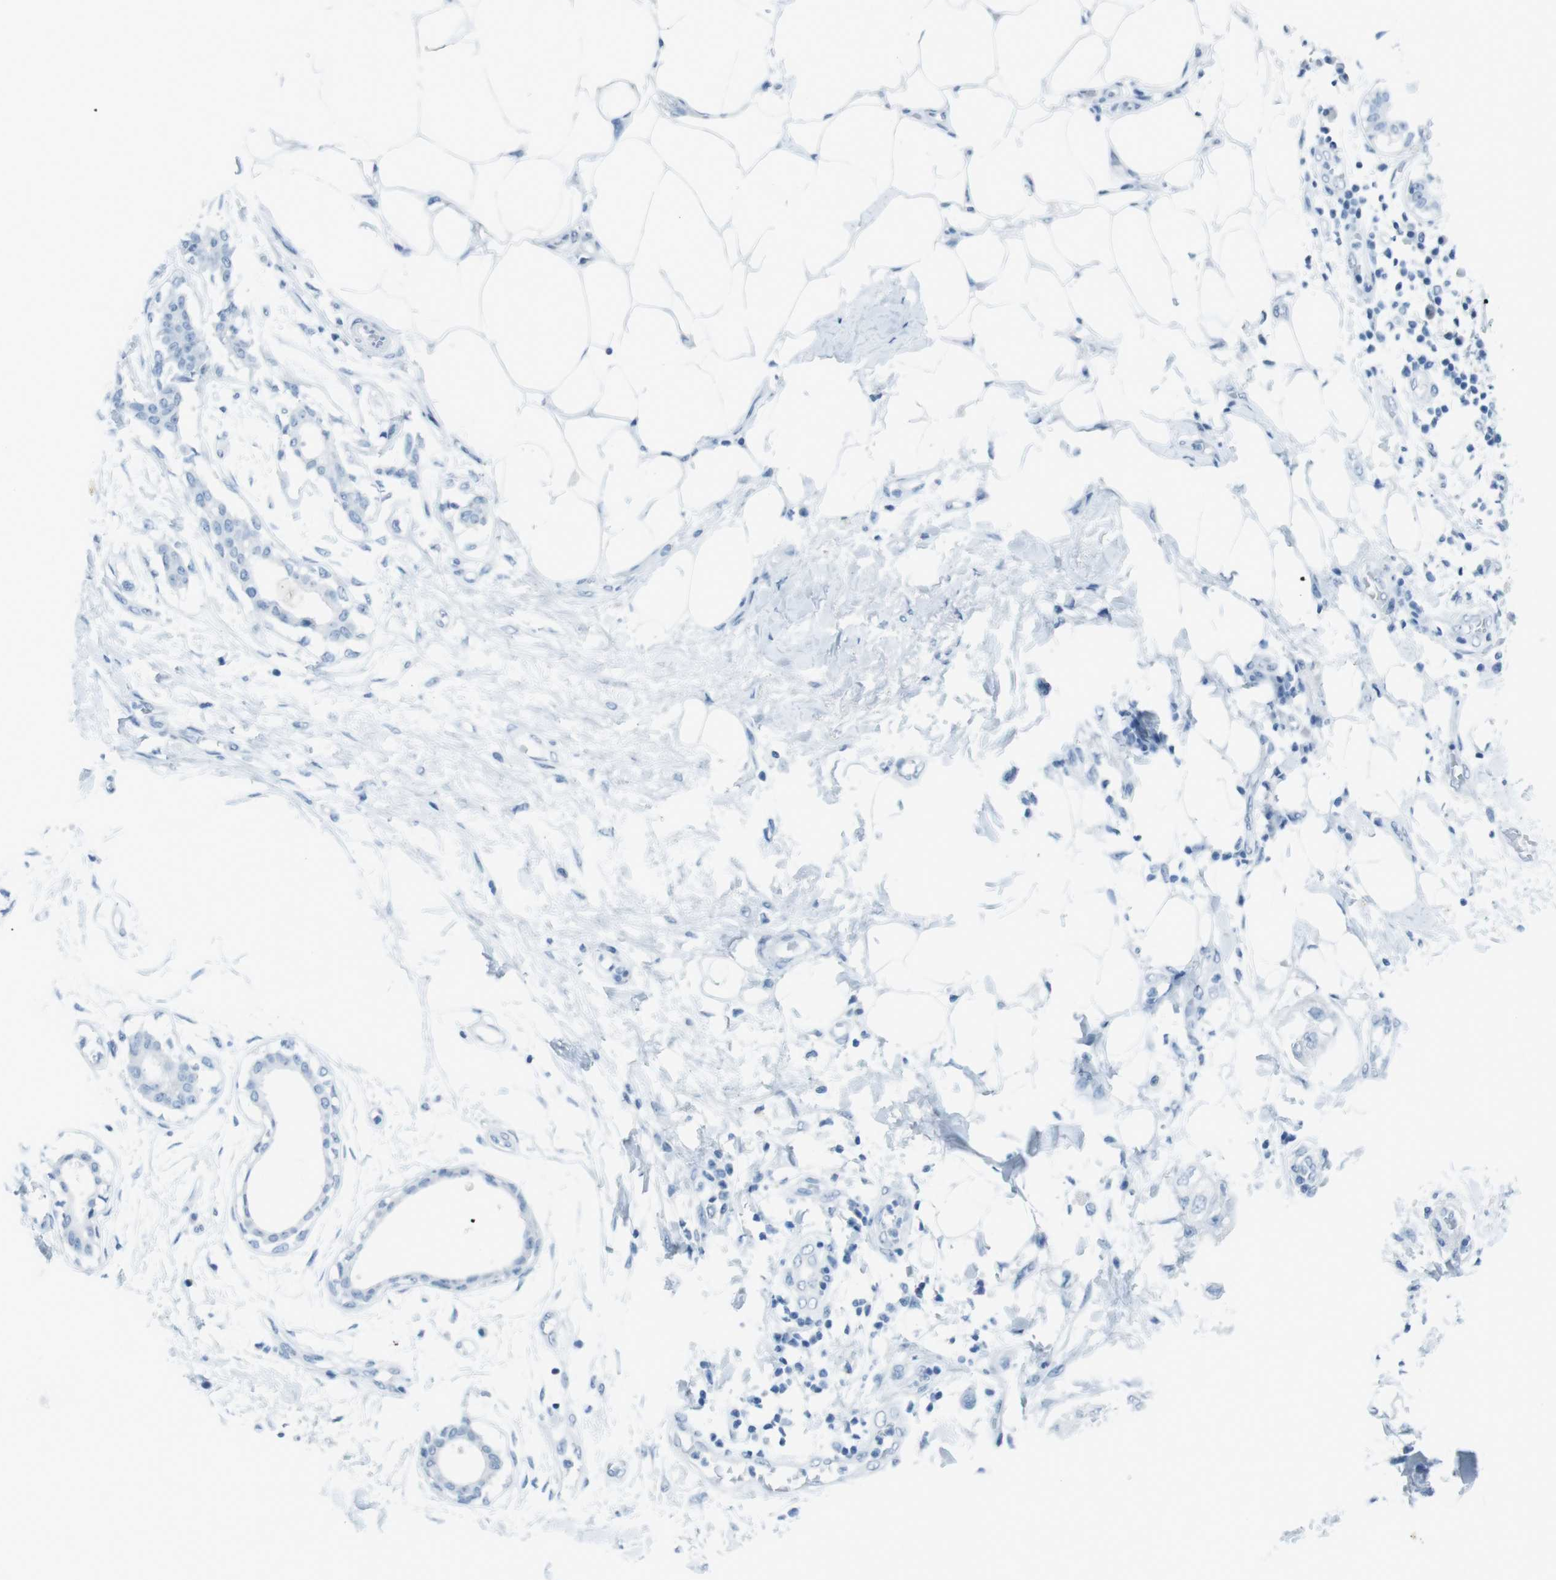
{"staining": {"intensity": "negative", "quantity": "none", "location": "none"}, "tissue": "breast cancer", "cell_type": "Tumor cells", "image_type": "cancer", "snomed": [{"axis": "morphology", "description": "Duct carcinoma"}, {"axis": "topography", "description": "Breast"}], "caption": "The histopathology image exhibits no staining of tumor cells in breast infiltrating ductal carcinoma.", "gene": "TMEM207", "patient": {"sex": "female", "age": 40}}